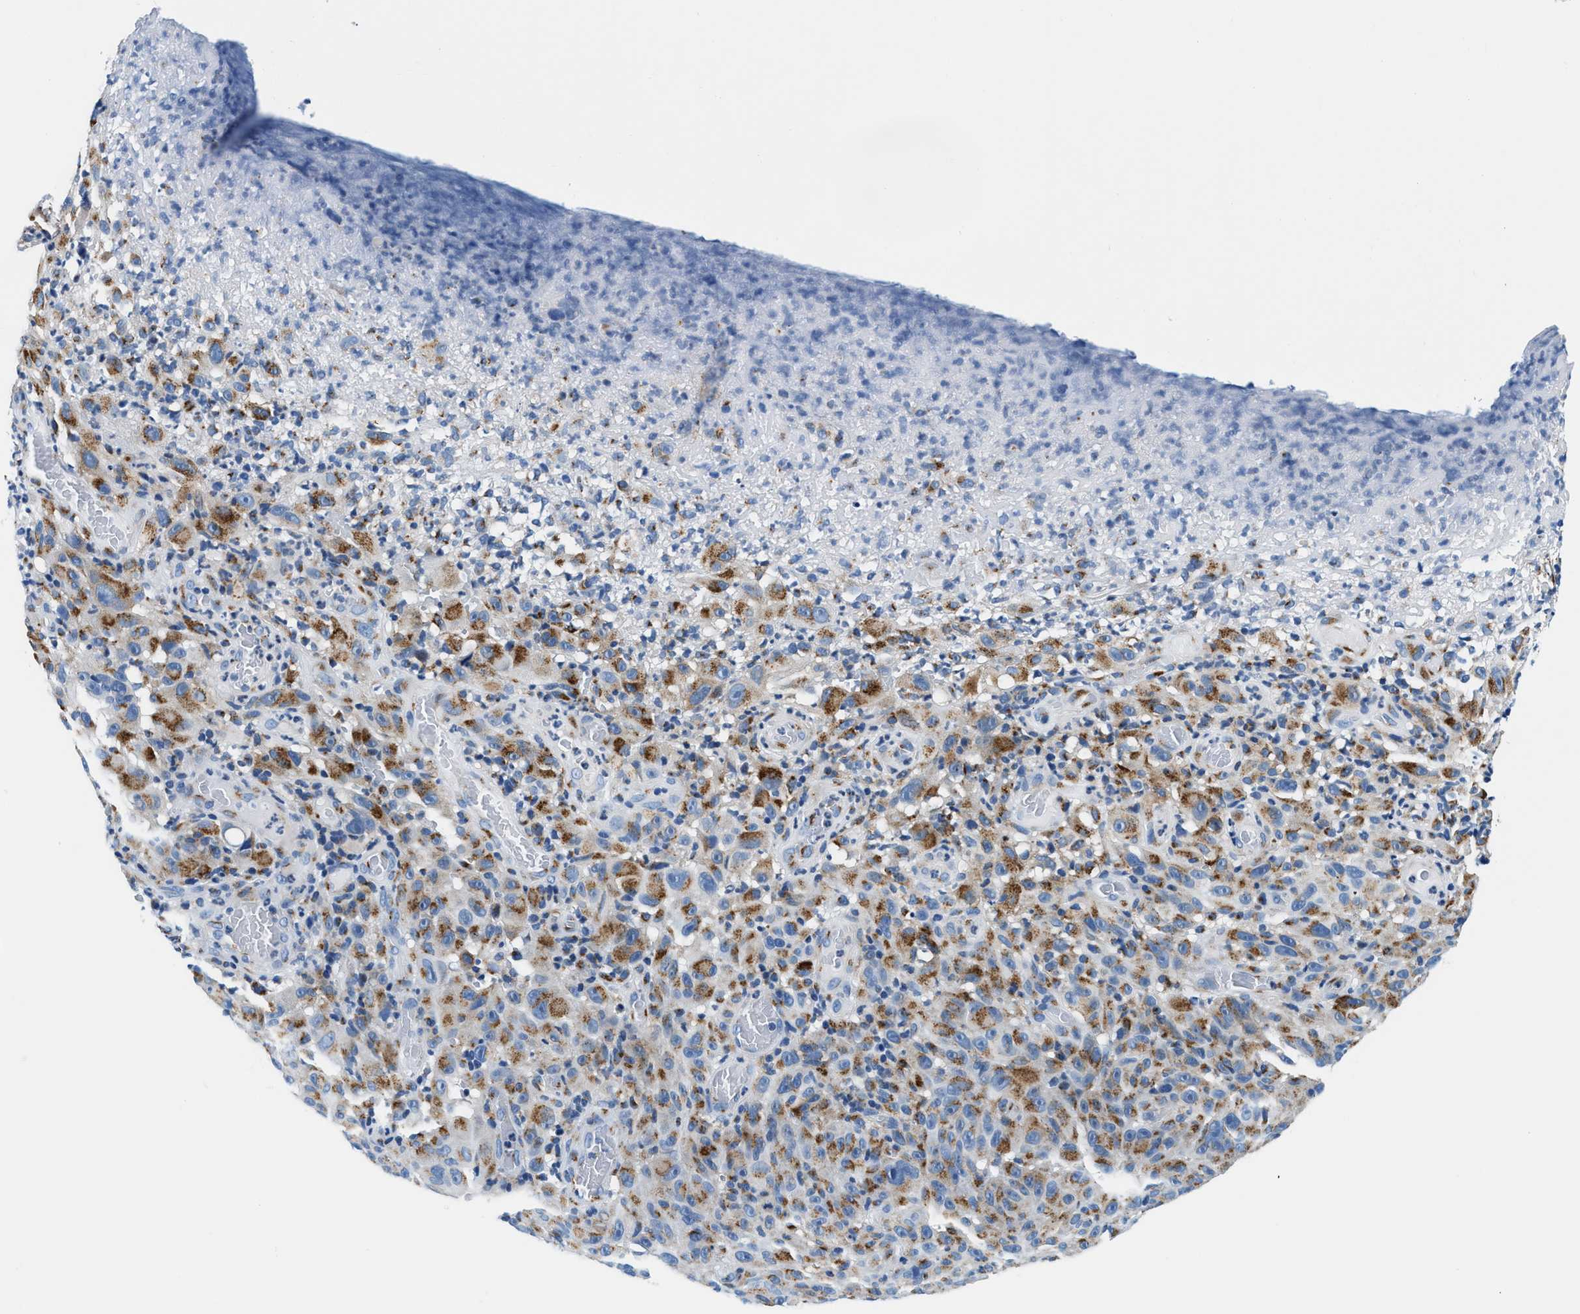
{"staining": {"intensity": "moderate", "quantity": ">75%", "location": "cytoplasmic/membranous"}, "tissue": "melanoma", "cell_type": "Tumor cells", "image_type": "cancer", "snomed": [{"axis": "morphology", "description": "Malignant melanoma, NOS"}, {"axis": "topography", "description": "Skin"}], "caption": "High-magnification brightfield microscopy of malignant melanoma stained with DAB (3,3'-diaminobenzidine) (brown) and counterstained with hematoxylin (blue). tumor cells exhibit moderate cytoplasmic/membranous positivity is present in about>75% of cells.", "gene": "VPS53", "patient": {"sex": "female", "age": 82}}